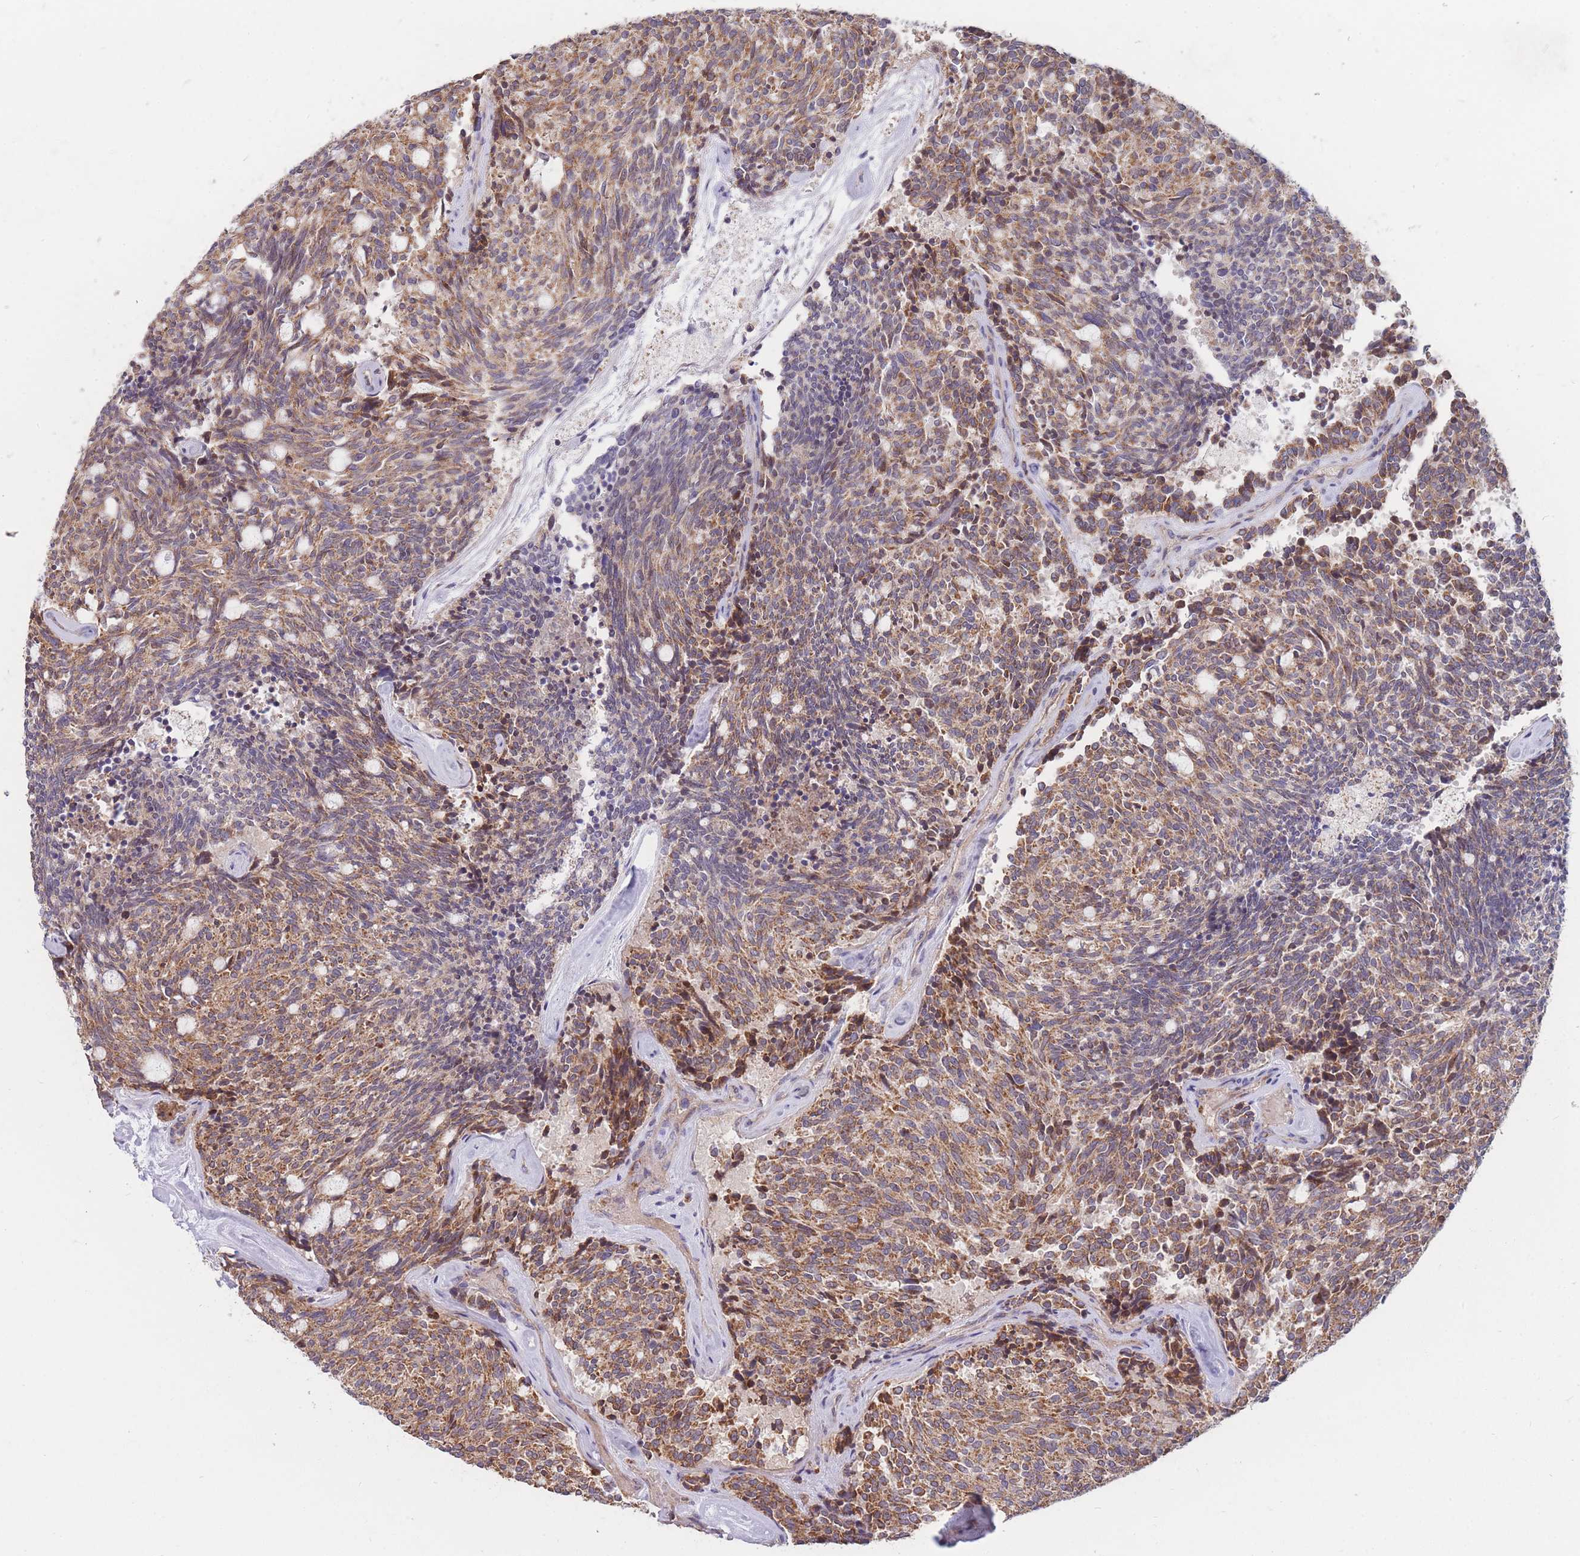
{"staining": {"intensity": "strong", "quantity": ">75%", "location": "cytoplasmic/membranous"}, "tissue": "carcinoid", "cell_type": "Tumor cells", "image_type": "cancer", "snomed": [{"axis": "morphology", "description": "Carcinoid, malignant, NOS"}, {"axis": "topography", "description": "Pancreas"}], "caption": "A brown stain shows strong cytoplasmic/membranous positivity of a protein in human carcinoid tumor cells. (DAB = brown stain, brightfield microscopy at high magnification).", "gene": "PTPMT1", "patient": {"sex": "female", "age": 54}}